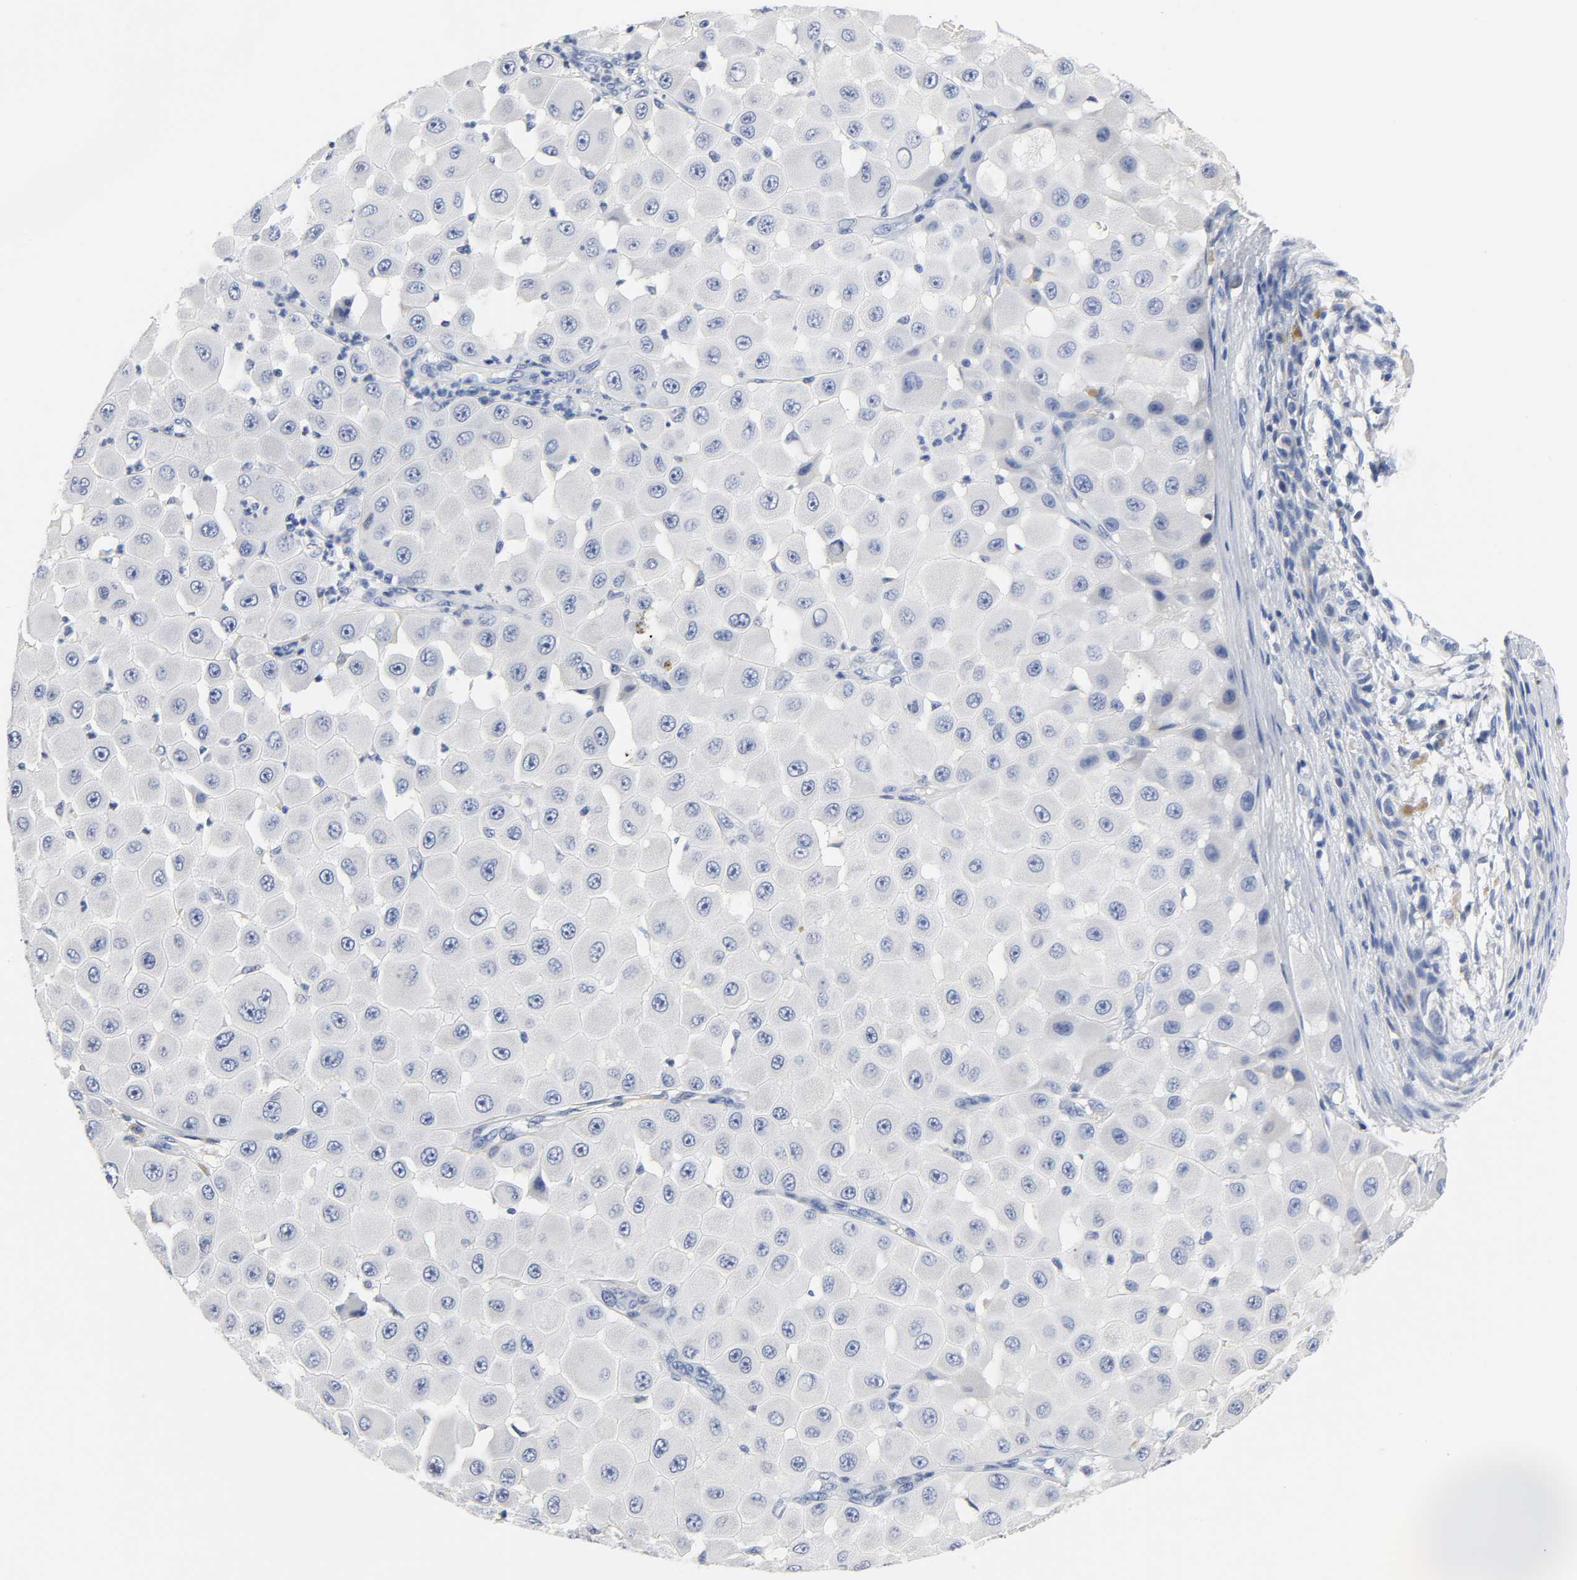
{"staining": {"intensity": "negative", "quantity": "none", "location": "none"}, "tissue": "melanoma", "cell_type": "Tumor cells", "image_type": "cancer", "snomed": [{"axis": "morphology", "description": "Malignant melanoma, NOS"}, {"axis": "topography", "description": "Skin"}], "caption": "The histopathology image exhibits no significant positivity in tumor cells of malignant melanoma.", "gene": "ACP3", "patient": {"sex": "female", "age": 81}}